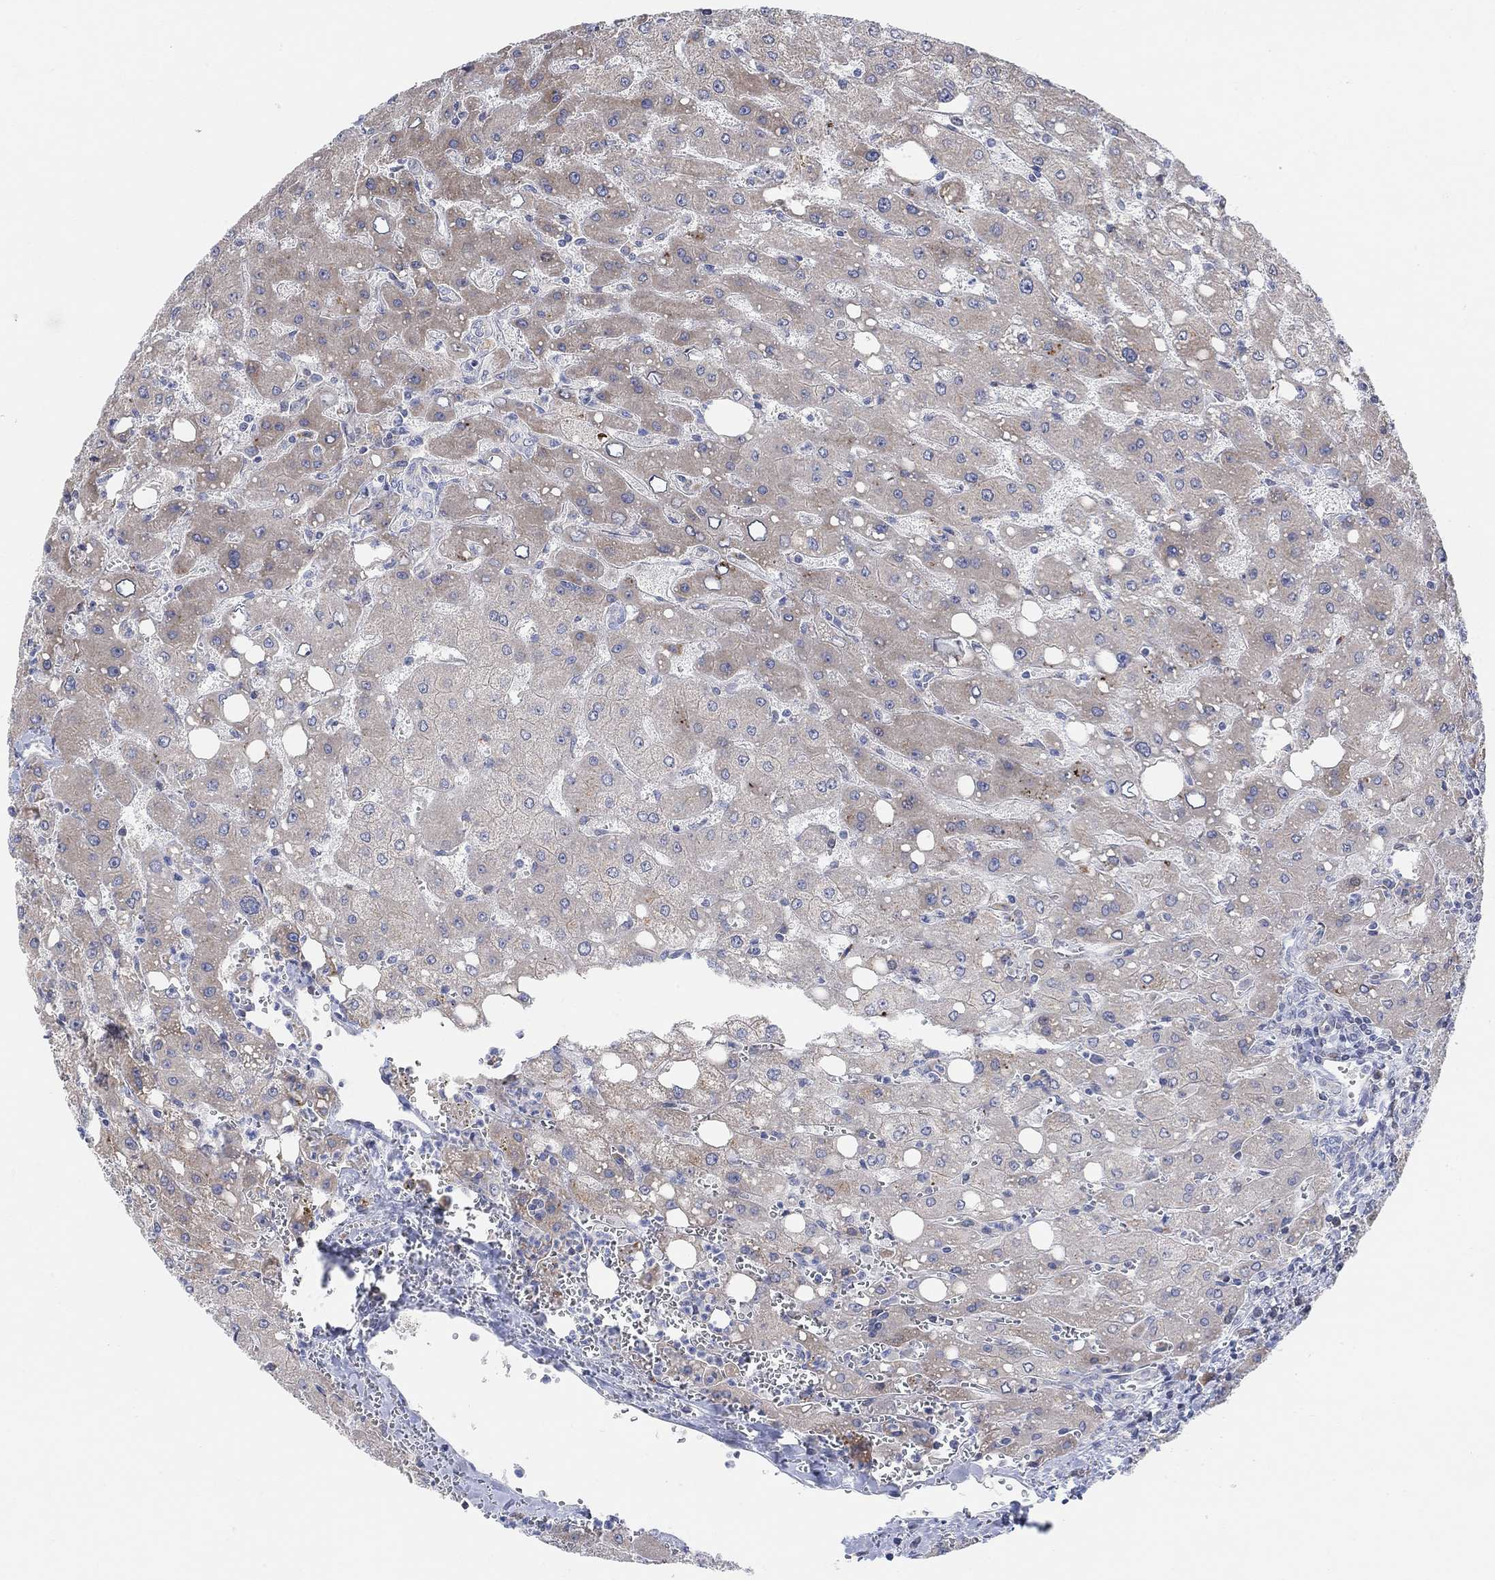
{"staining": {"intensity": "negative", "quantity": "none", "location": "none"}, "tissue": "liver", "cell_type": "Cholangiocytes", "image_type": "normal", "snomed": [{"axis": "morphology", "description": "Normal tissue, NOS"}, {"axis": "topography", "description": "Liver"}], "caption": "Immunohistochemistry (IHC) of normal liver demonstrates no staining in cholangiocytes.", "gene": "CNTF", "patient": {"sex": "female", "age": 53}}